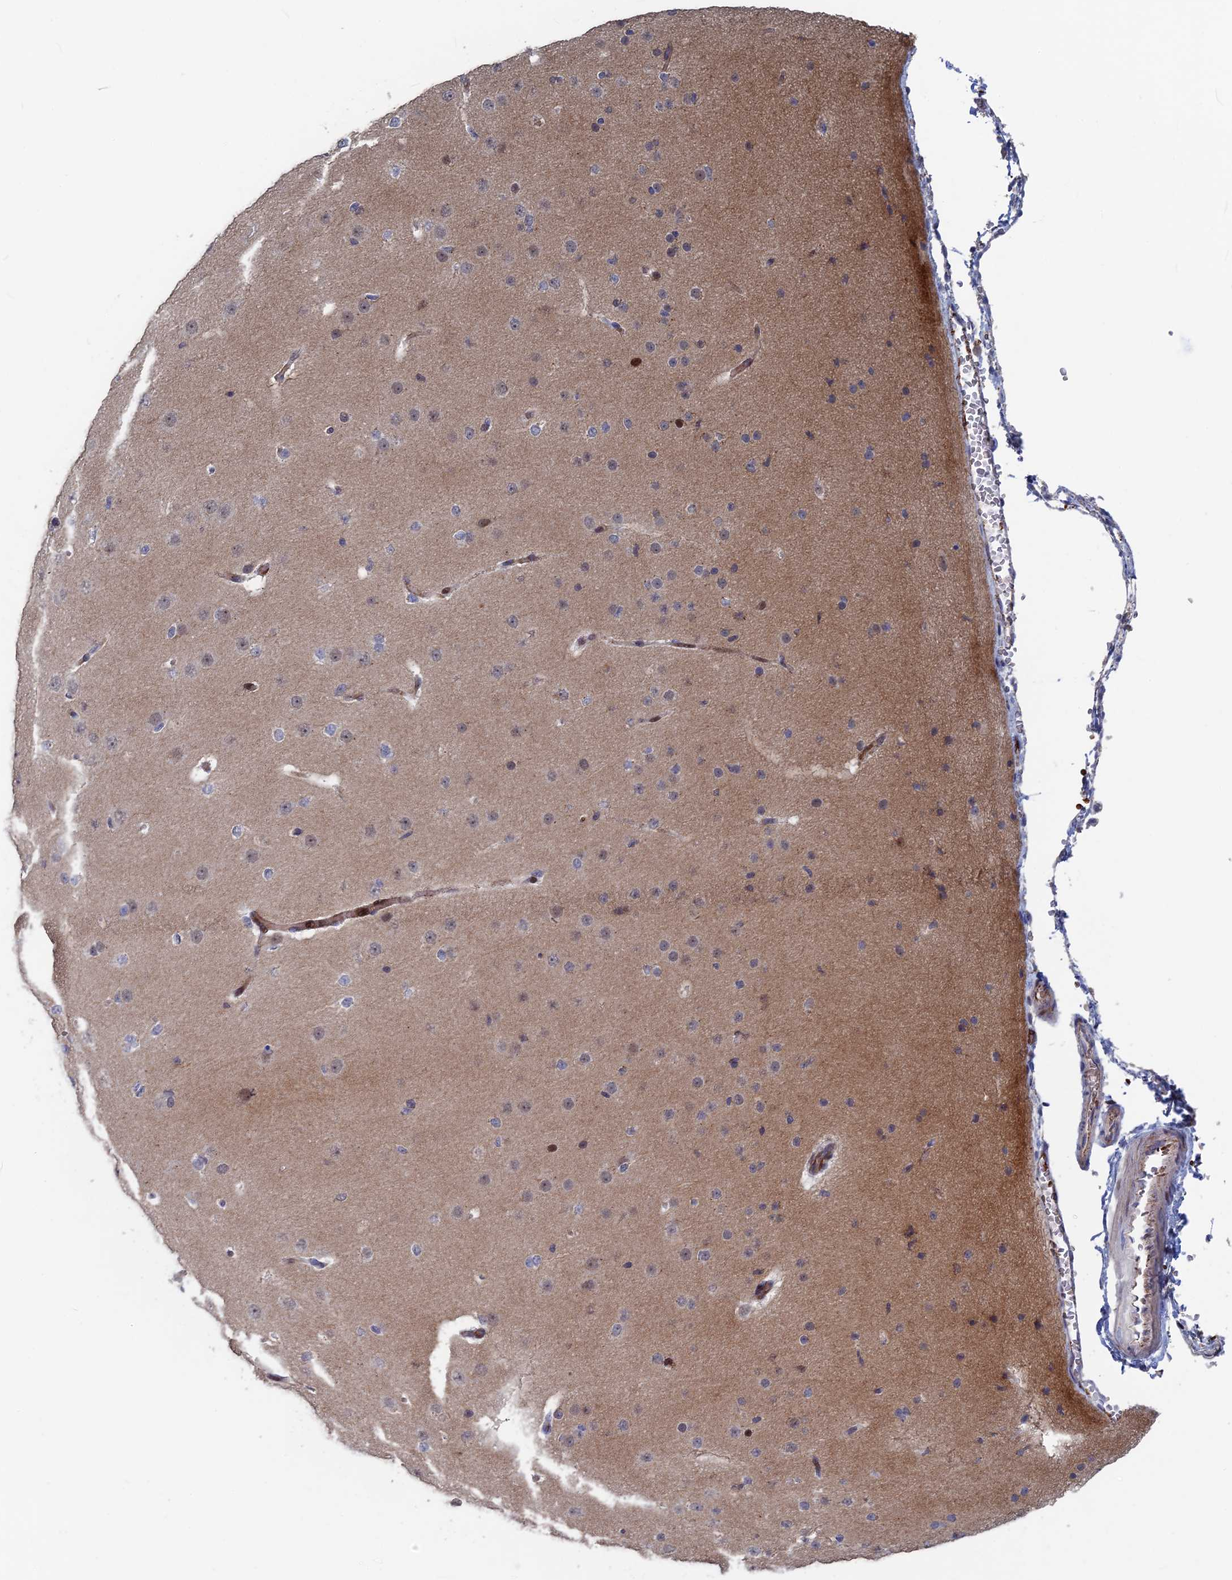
{"staining": {"intensity": "moderate", "quantity": "25%-75%", "location": "cytoplasmic/membranous"}, "tissue": "cerebral cortex", "cell_type": "Endothelial cells", "image_type": "normal", "snomed": [{"axis": "morphology", "description": "Normal tissue, NOS"}, {"axis": "morphology", "description": "Developmental malformation"}, {"axis": "topography", "description": "Cerebral cortex"}], "caption": "A brown stain shows moderate cytoplasmic/membranous positivity of a protein in endothelial cells of benign human cerebral cortex. (DAB IHC, brown staining for protein, blue staining for nuclei).", "gene": "SH3D21", "patient": {"sex": "female", "age": 30}}